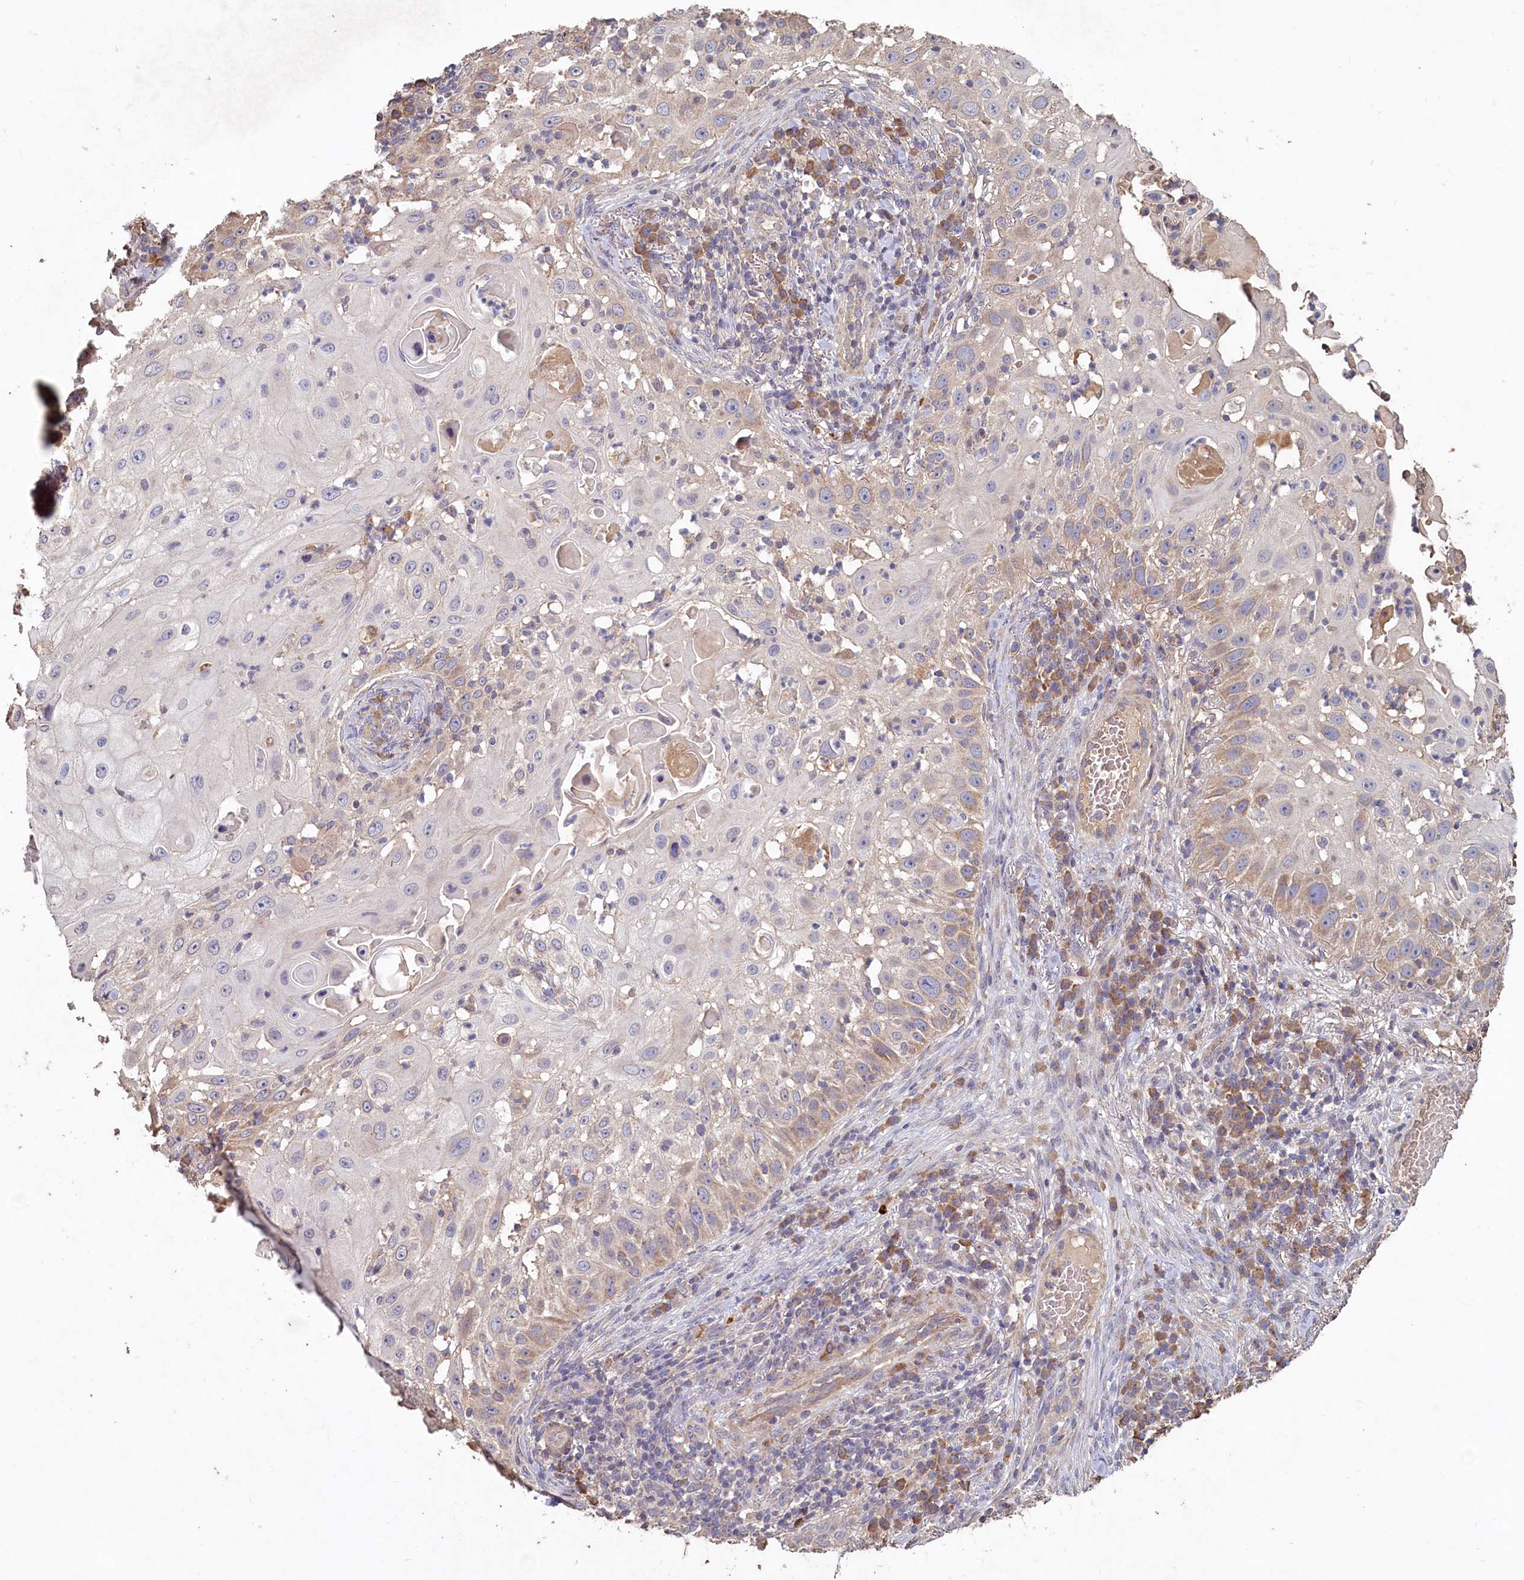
{"staining": {"intensity": "weak", "quantity": "<25%", "location": "cytoplasmic/membranous"}, "tissue": "skin cancer", "cell_type": "Tumor cells", "image_type": "cancer", "snomed": [{"axis": "morphology", "description": "Squamous cell carcinoma, NOS"}, {"axis": "topography", "description": "Skin"}], "caption": "Skin cancer was stained to show a protein in brown. There is no significant staining in tumor cells.", "gene": "FUNDC1", "patient": {"sex": "female", "age": 44}}